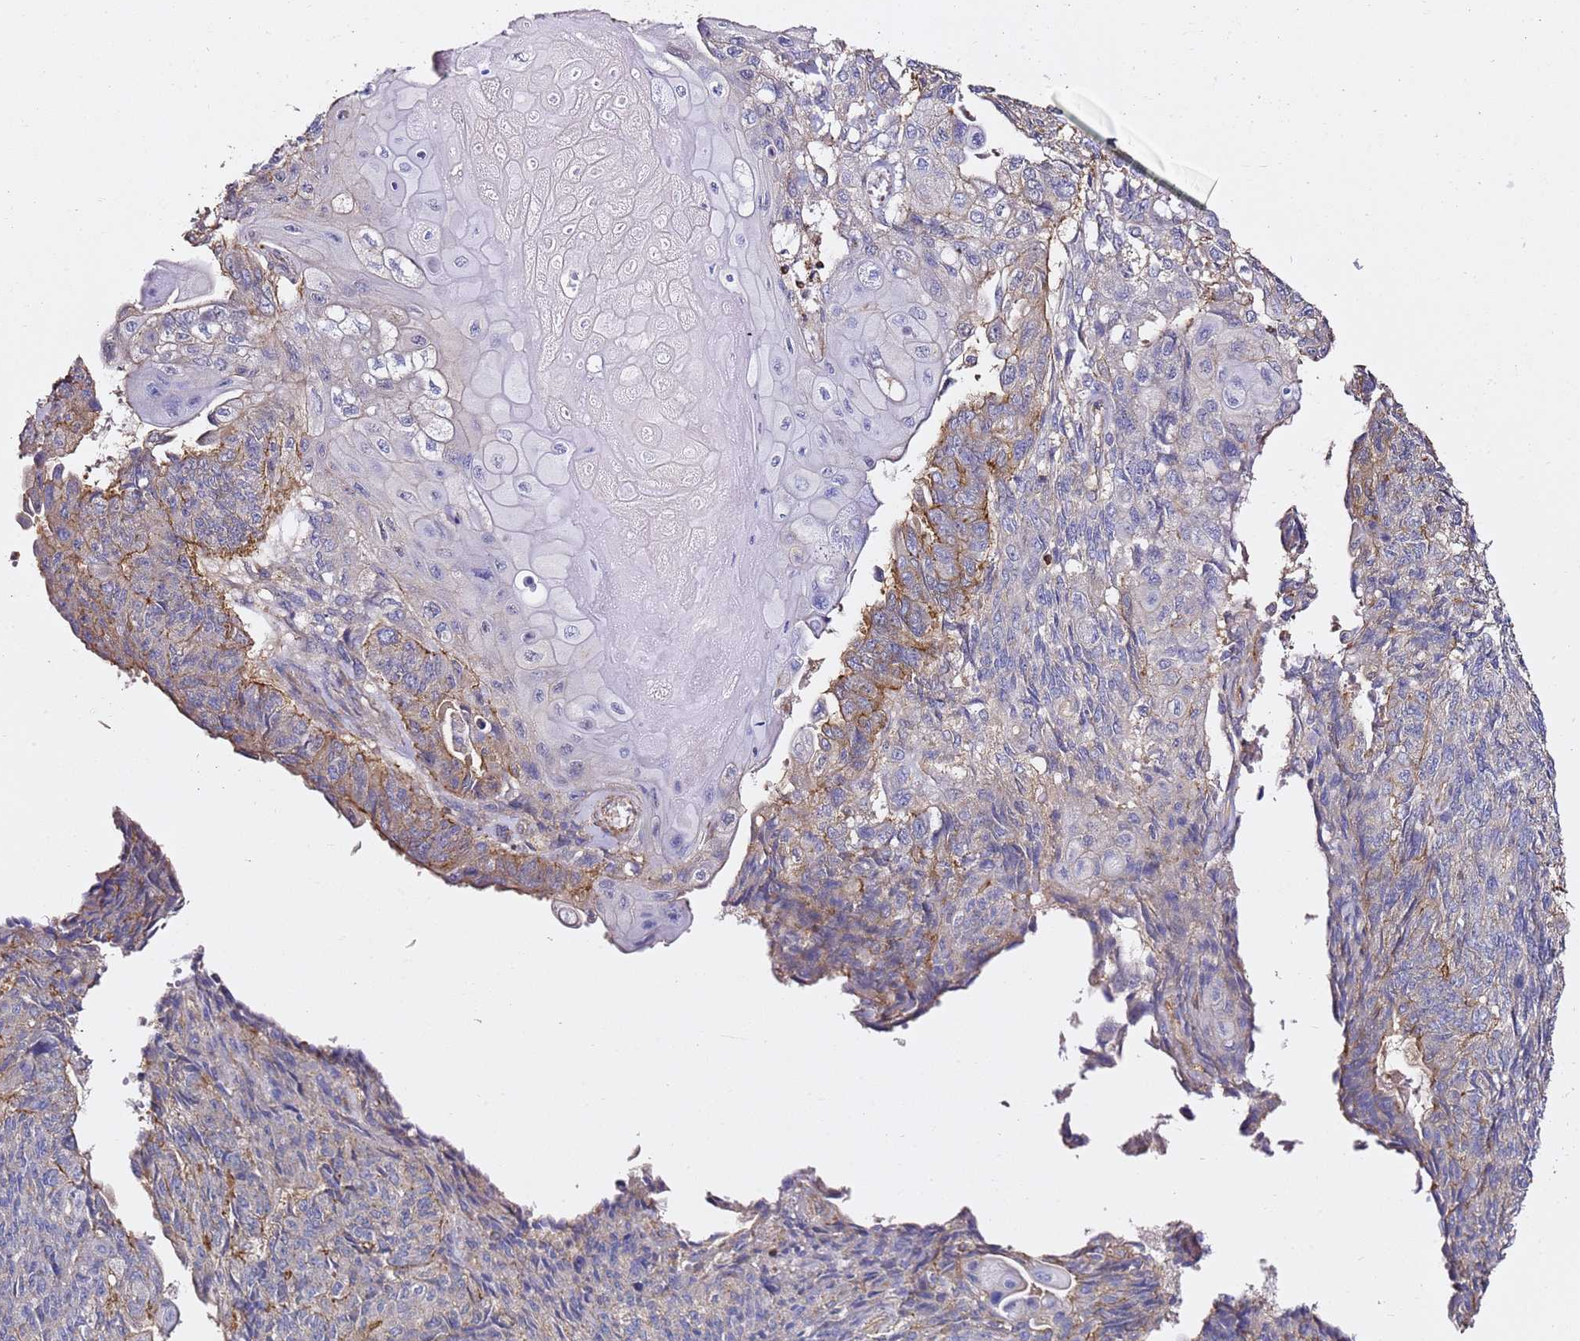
{"staining": {"intensity": "moderate", "quantity": "<25%", "location": "cytoplasmic/membranous"}, "tissue": "endometrial cancer", "cell_type": "Tumor cells", "image_type": "cancer", "snomed": [{"axis": "morphology", "description": "Adenocarcinoma, NOS"}, {"axis": "topography", "description": "Endometrium"}], "caption": "Endometrial cancer stained with a brown dye demonstrates moderate cytoplasmic/membranous positive expression in about <25% of tumor cells.", "gene": "ZFP36L2", "patient": {"sex": "female", "age": 32}}